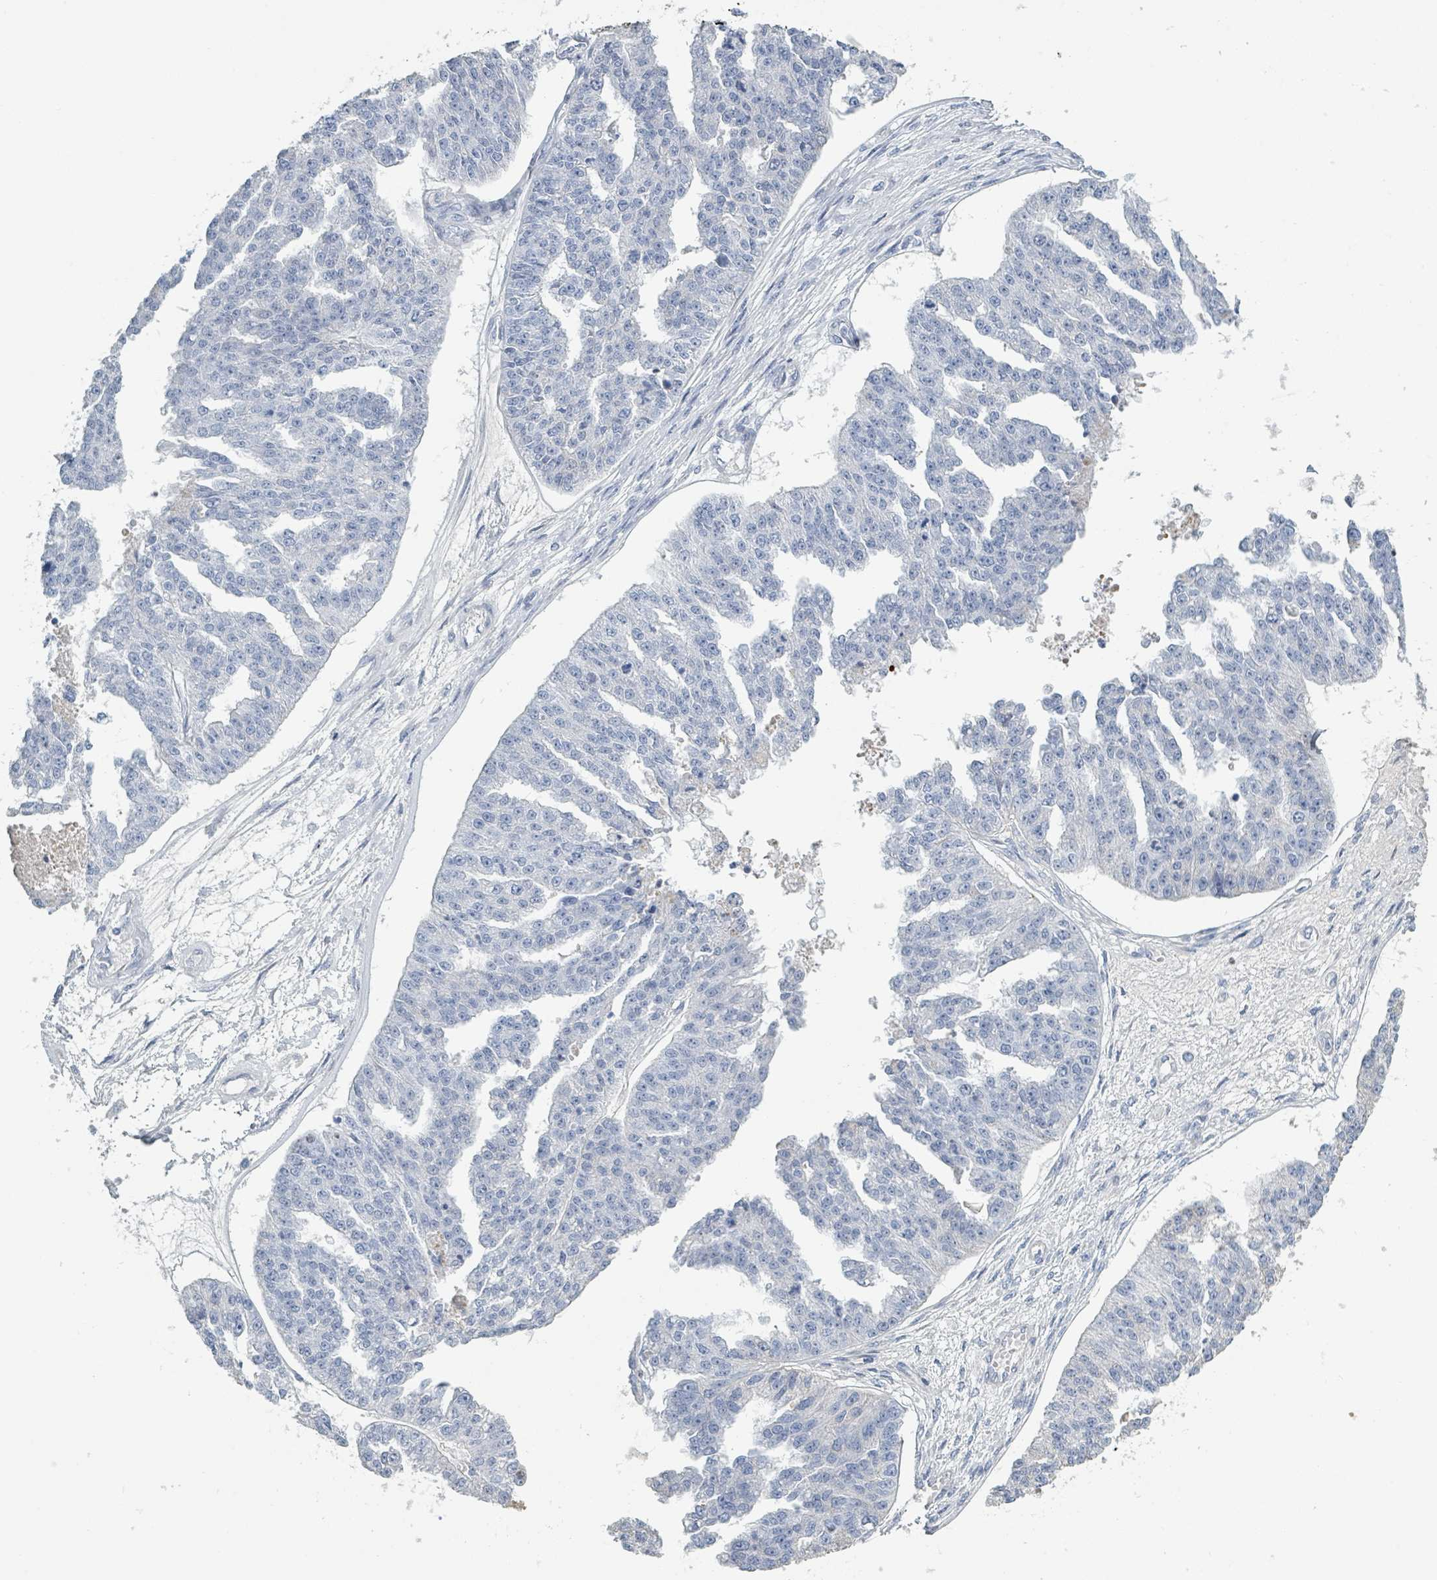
{"staining": {"intensity": "negative", "quantity": "none", "location": "none"}, "tissue": "ovarian cancer", "cell_type": "Tumor cells", "image_type": "cancer", "snomed": [{"axis": "morphology", "description": "Cystadenocarcinoma, serous, NOS"}, {"axis": "topography", "description": "Ovary"}], "caption": "IHC histopathology image of ovarian serous cystadenocarcinoma stained for a protein (brown), which demonstrates no expression in tumor cells. (DAB immunohistochemistry (IHC), high magnification).", "gene": "RAB33B", "patient": {"sex": "female", "age": 58}}